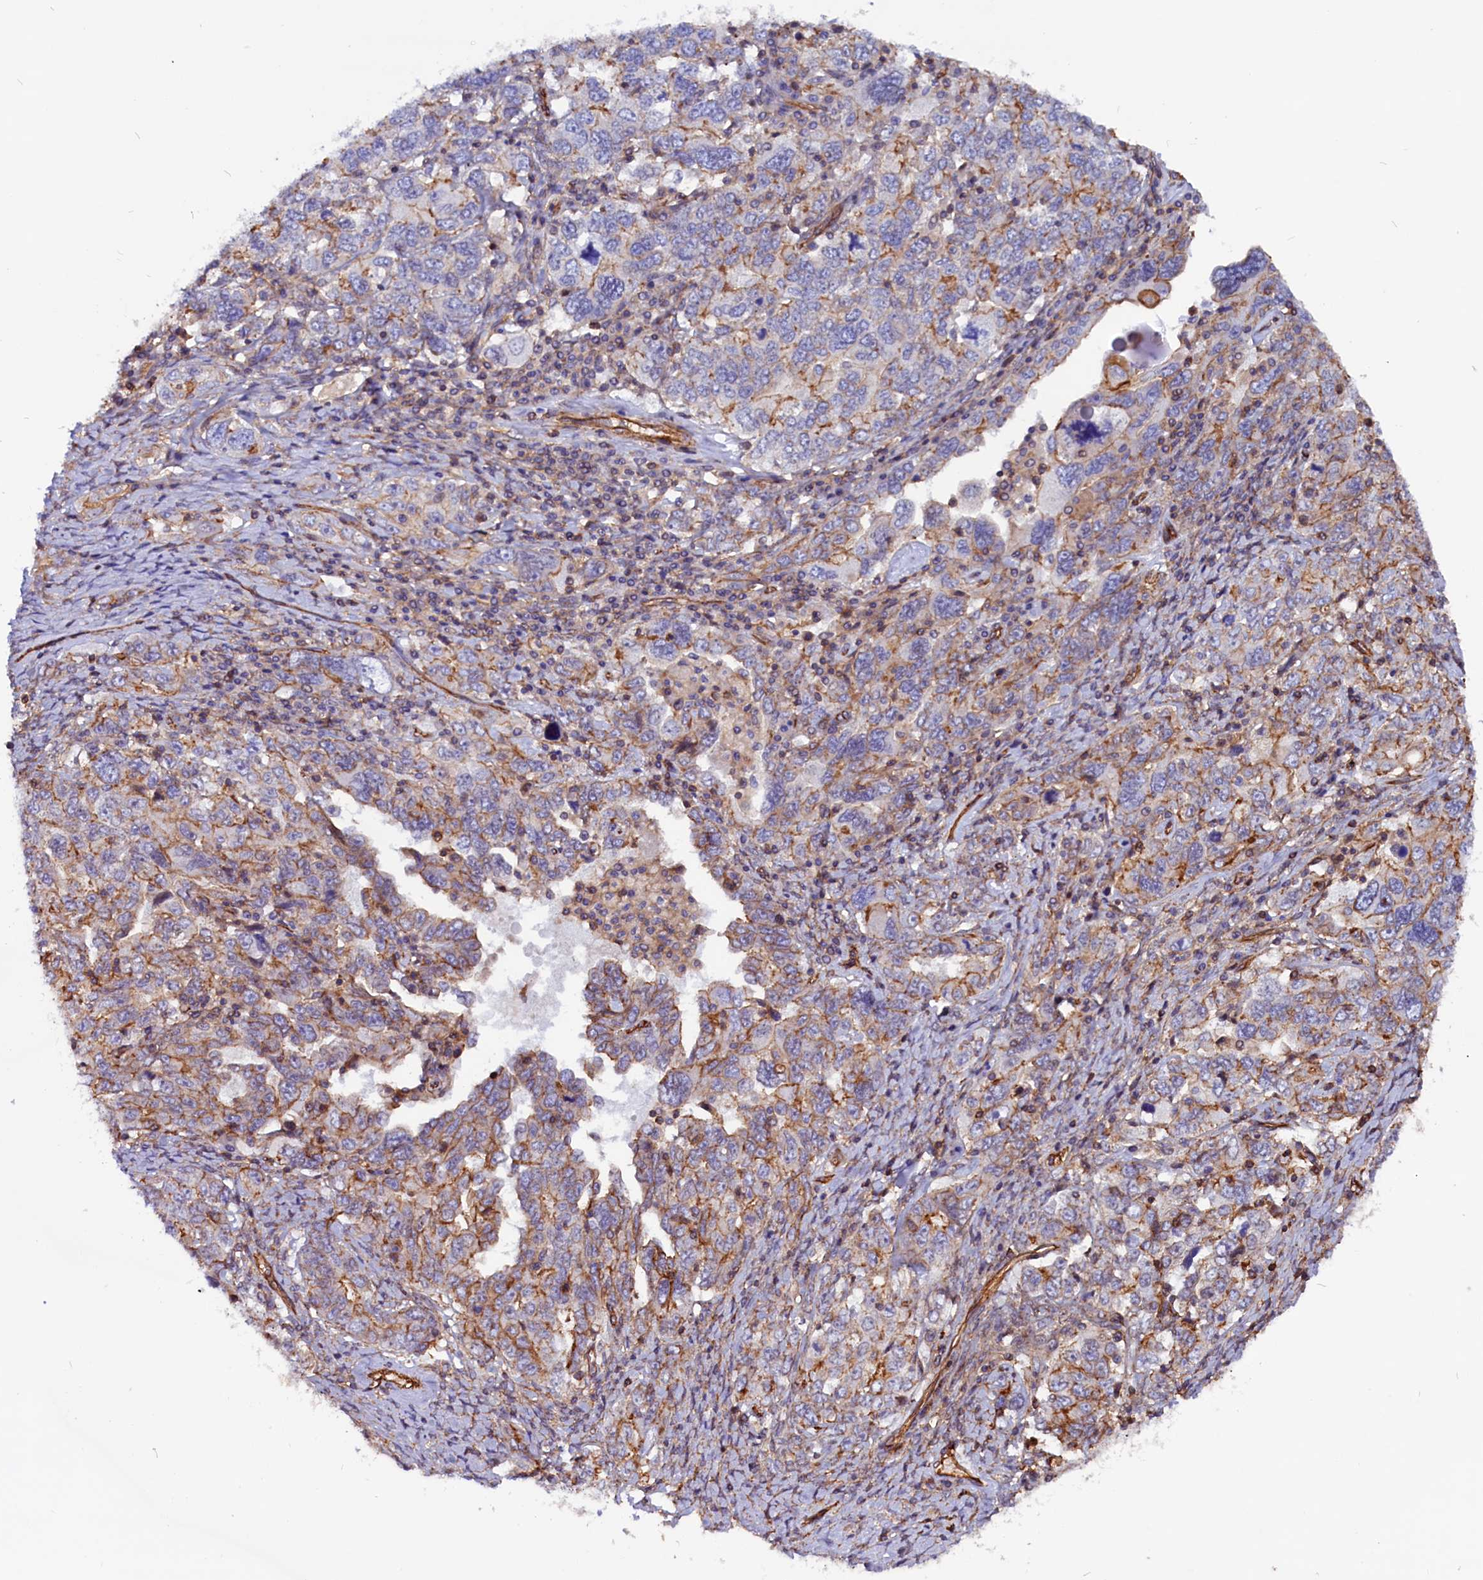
{"staining": {"intensity": "moderate", "quantity": "<25%", "location": "cytoplasmic/membranous"}, "tissue": "ovarian cancer", "cell_type": "Tumor cells", "image_type": "cancer", "snomed": [{"axis": "morphology", "description": "Carcinoma, endometroid"}, {"axis": "topography", "description": "Ovary"}], "caption": "A low amount of moderate cytoplasmic/membranous positivity is appreciated in approximately <25% of tumor cells in endometroid carcinoma (ovarian) tissue.", "gene": "ZNF749", "patient": {"sex": "female", "age": 62}}